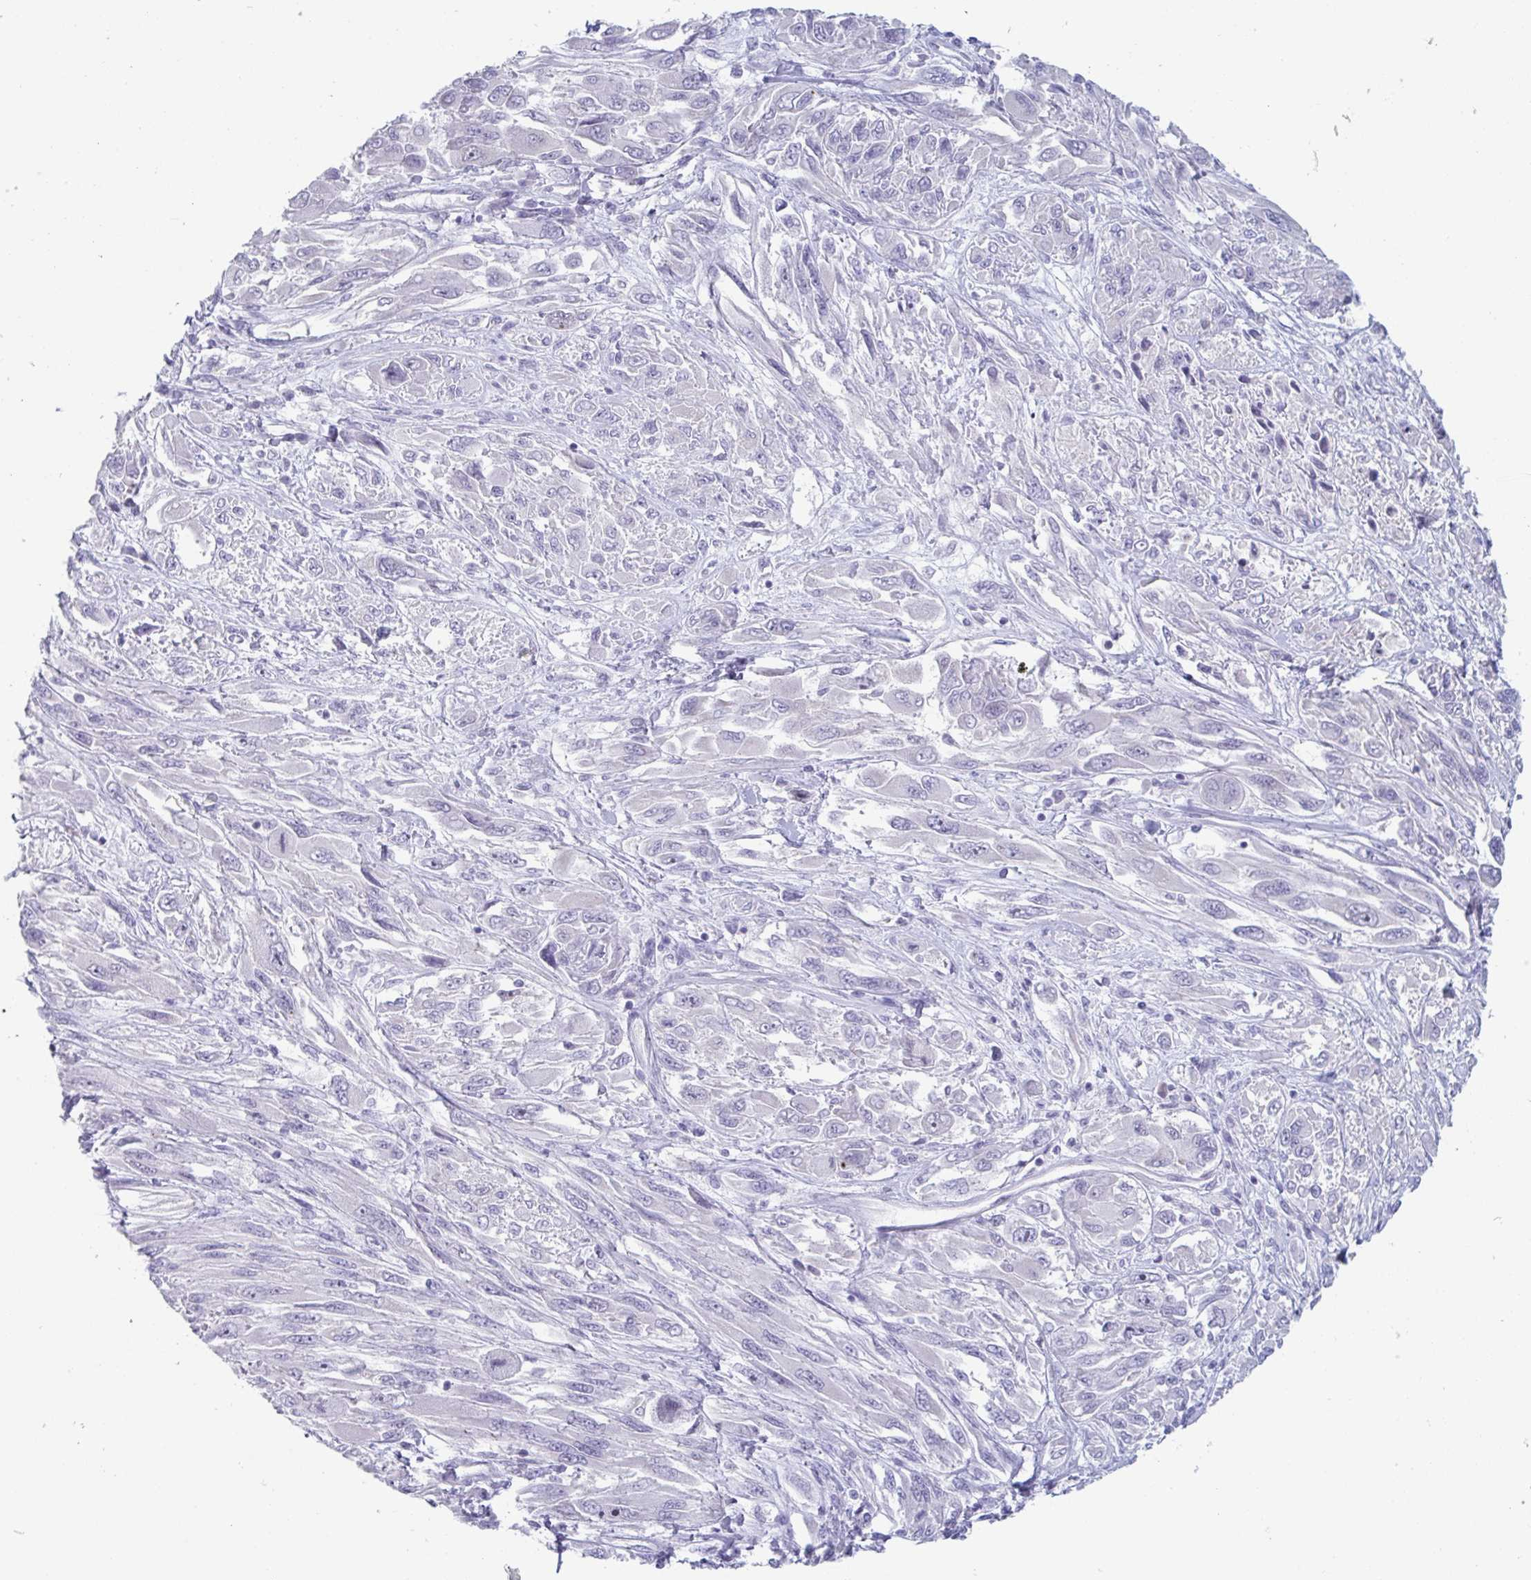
{"staining": {"intensity": "negative", "quantity": "none", "location": "none"}, "tissue": "melanoma", "cell_type": "Tumor cells", "image_type": "cancer", "snomed": [{"axis": "morphology", "description": "Malignant melanoma, NOS"}, {"axis": "topography", "description": "Skin"}], "caption": "IHC of human melanoma demonstrates no positivity in tumor cells.", "gene": "CYP4F11", "patient": {"sex": "female", "age": 91}}